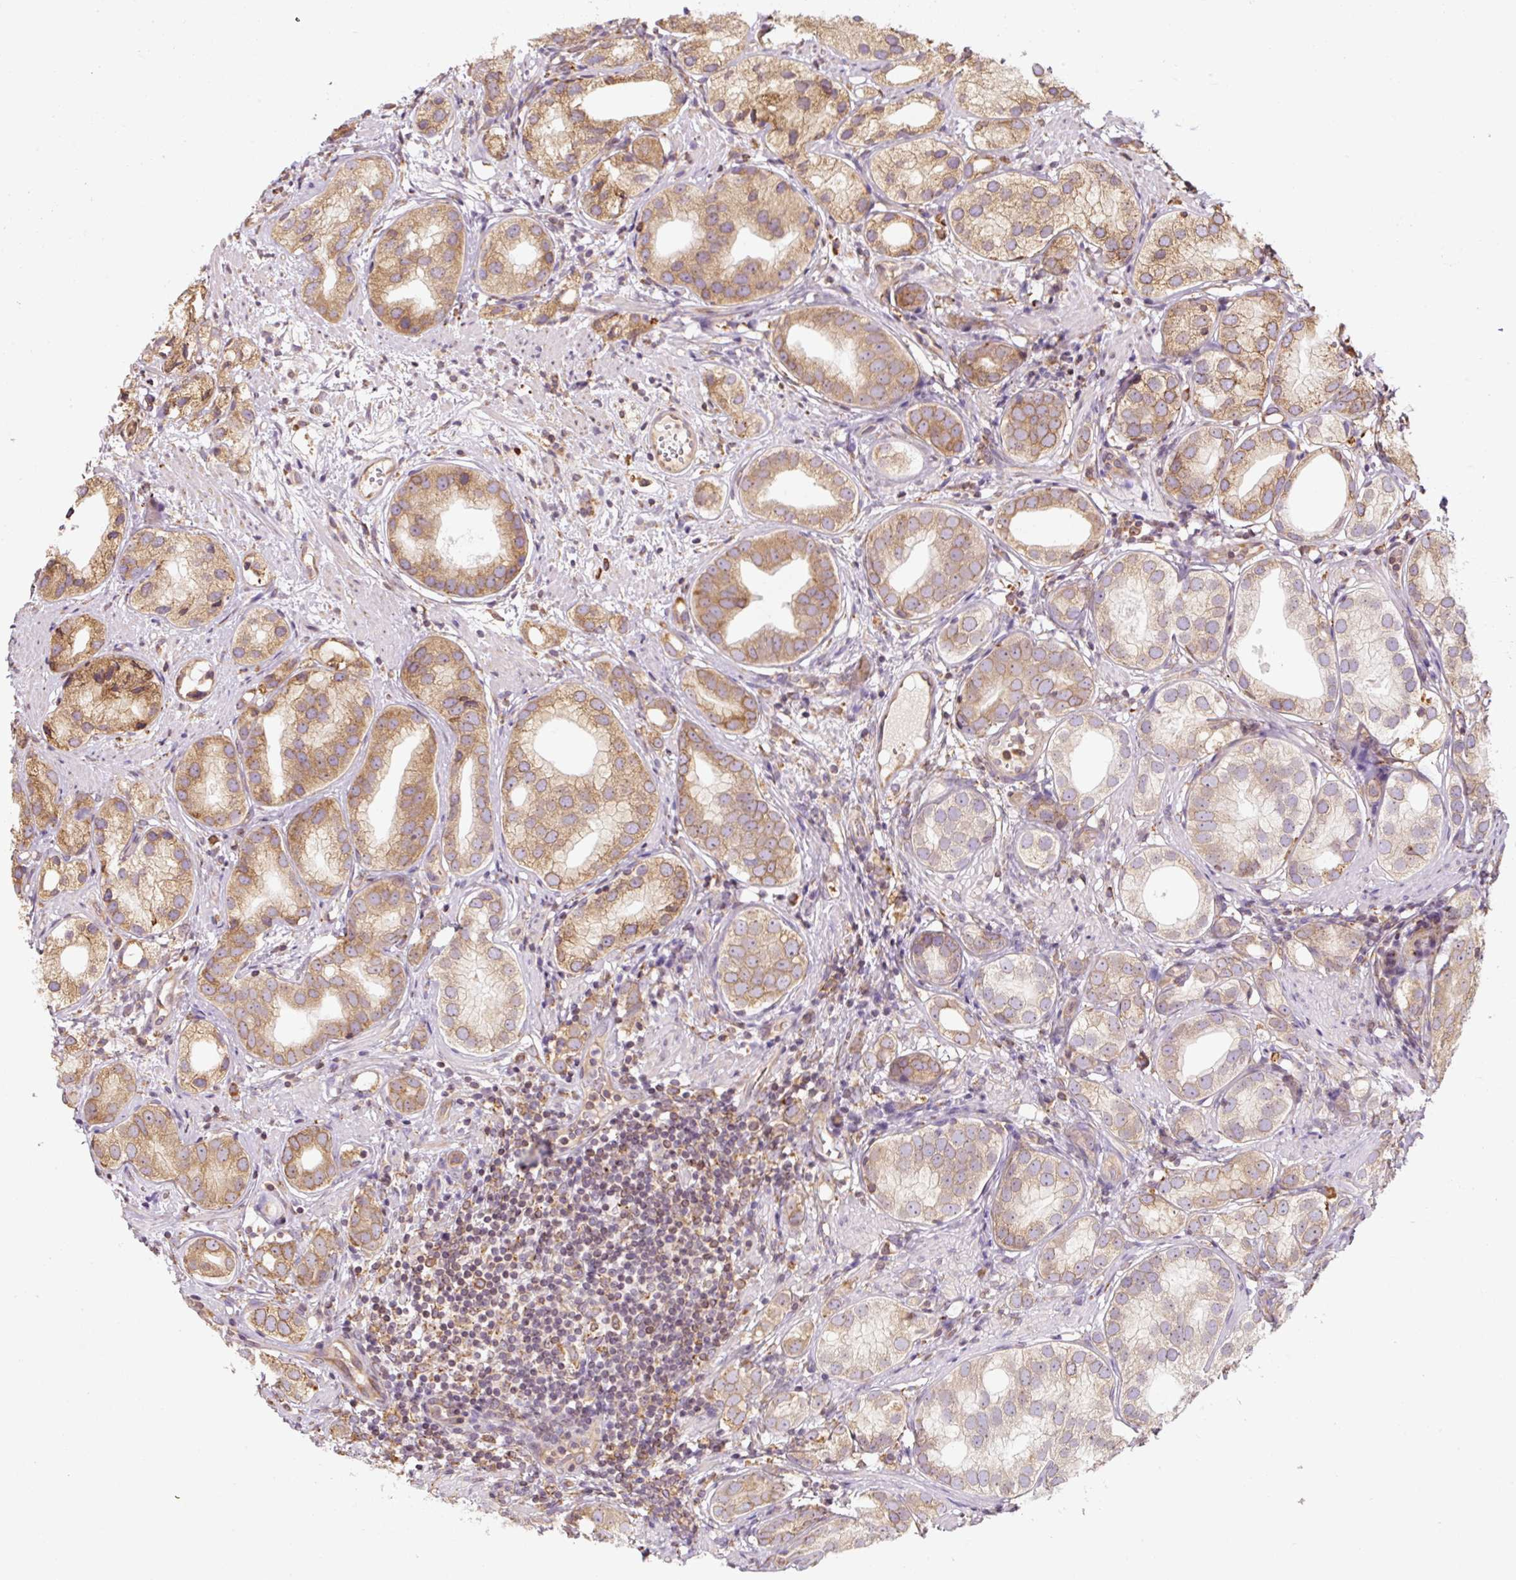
{"staining": {"intensity": "moderate", "quantity": ">75%", "location": "cytoplasmic/membranous"}, "tissue": "prostate cancer", "cell_type": "Tumor cells", "image_type": "cancer", "snomed": [{"axis": "morphology", "description": "Adenocarcinoma, High grade"}, {"axis": "topography", "description": "Prostate"}], "caption": "Prostate high-grade adenocarcinoma stained with a brown dye reveals moderate cytoplasmic/membranous positive staining in approximately >75% of tumor cells.", "gene": "PRKCSH", "patient": {"sex": "male", "age": 82}}